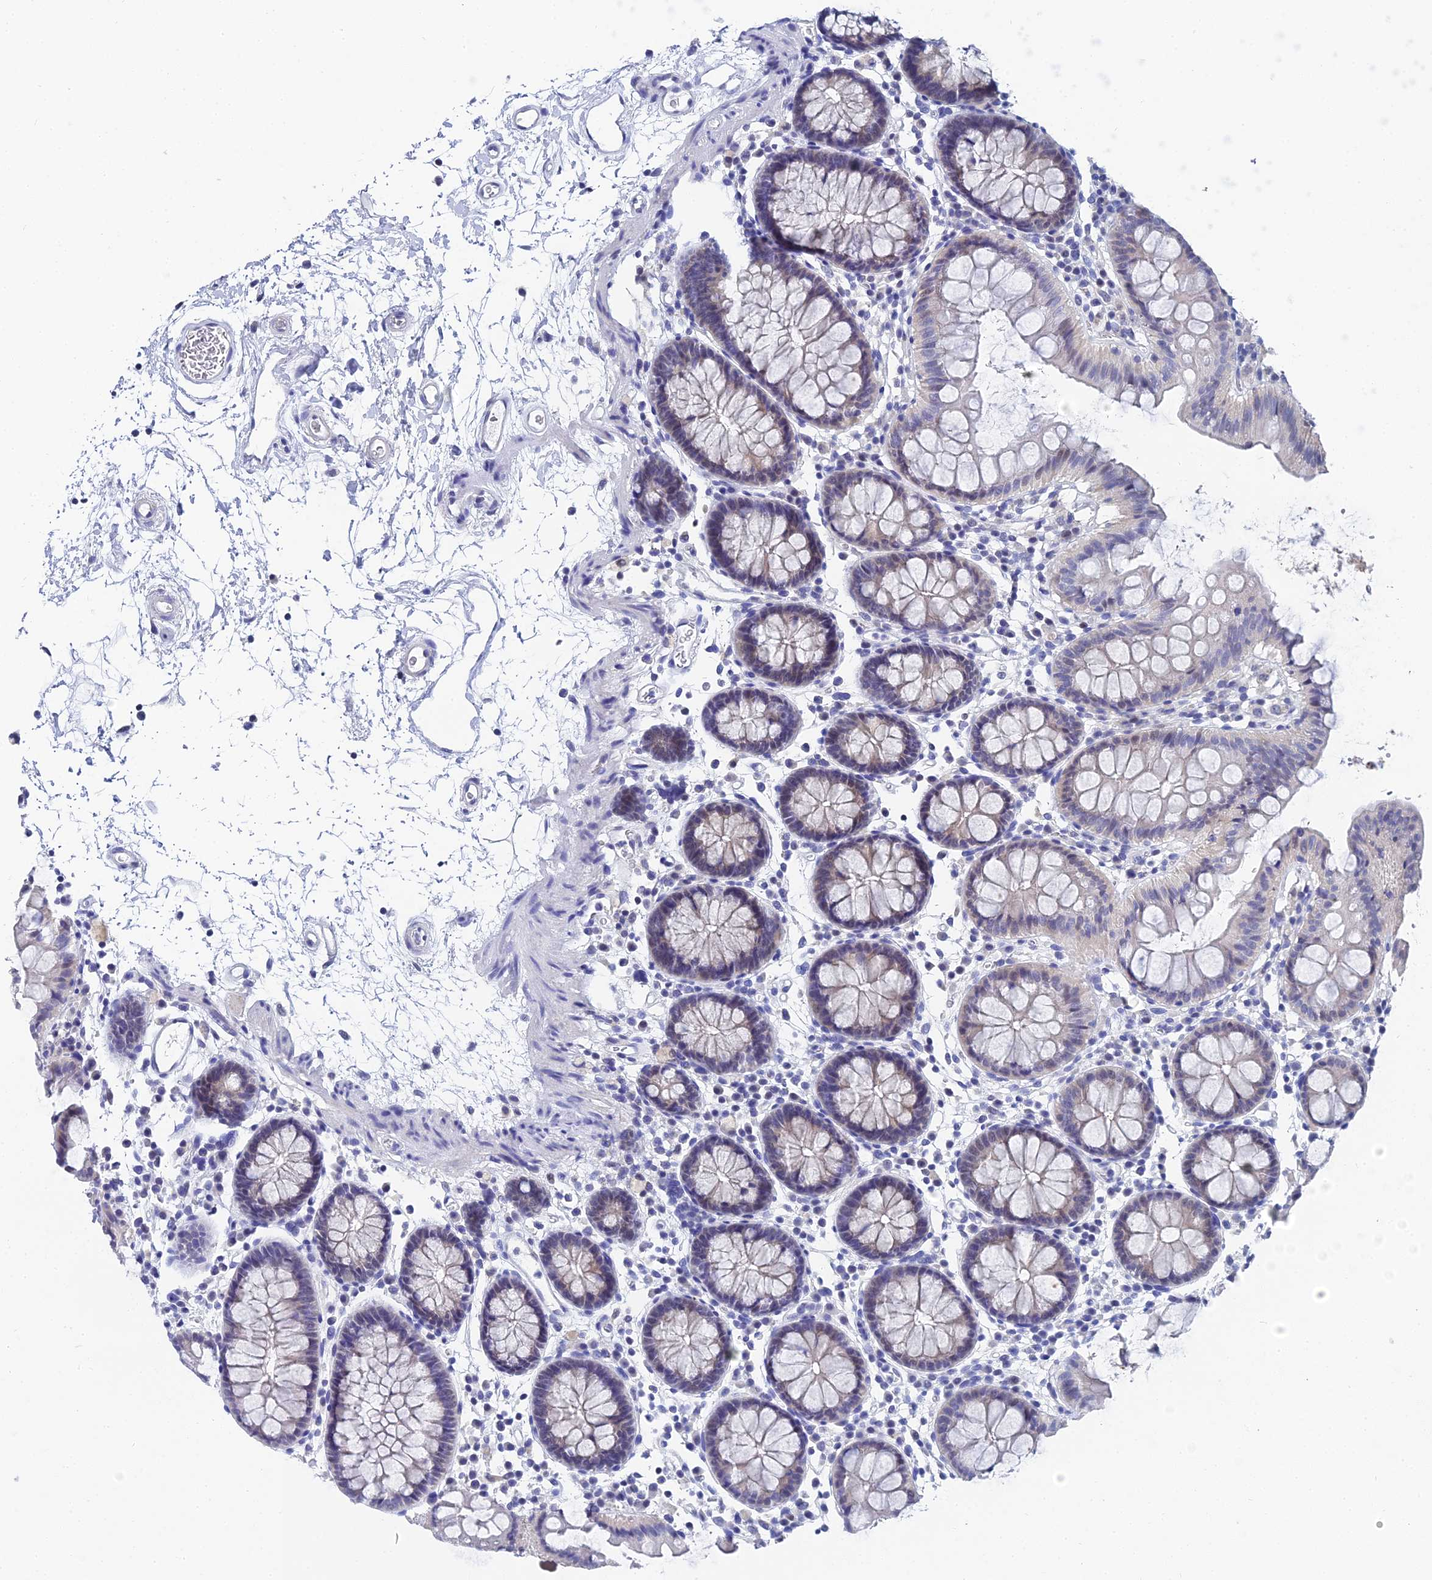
{"staining": {"intensity": "negative", "quantity": "none", "location": "none"}, "tissue": "colon", "cell_type": "Endothelial cells", "image_type": "normal", "snomed": [{"axis": "morphology", "description": "Normal tissue, NOS"}, {"axis": "topography", "description": "Colon"}], "caption": "Immunohistochemical staining of benign colon displays no significant staining in endothelial cells. (Brightfield microscopy of DAB IHC at high magnification).", "gene": "OCM2", "patient": {"sex": "male", "age": 75}}